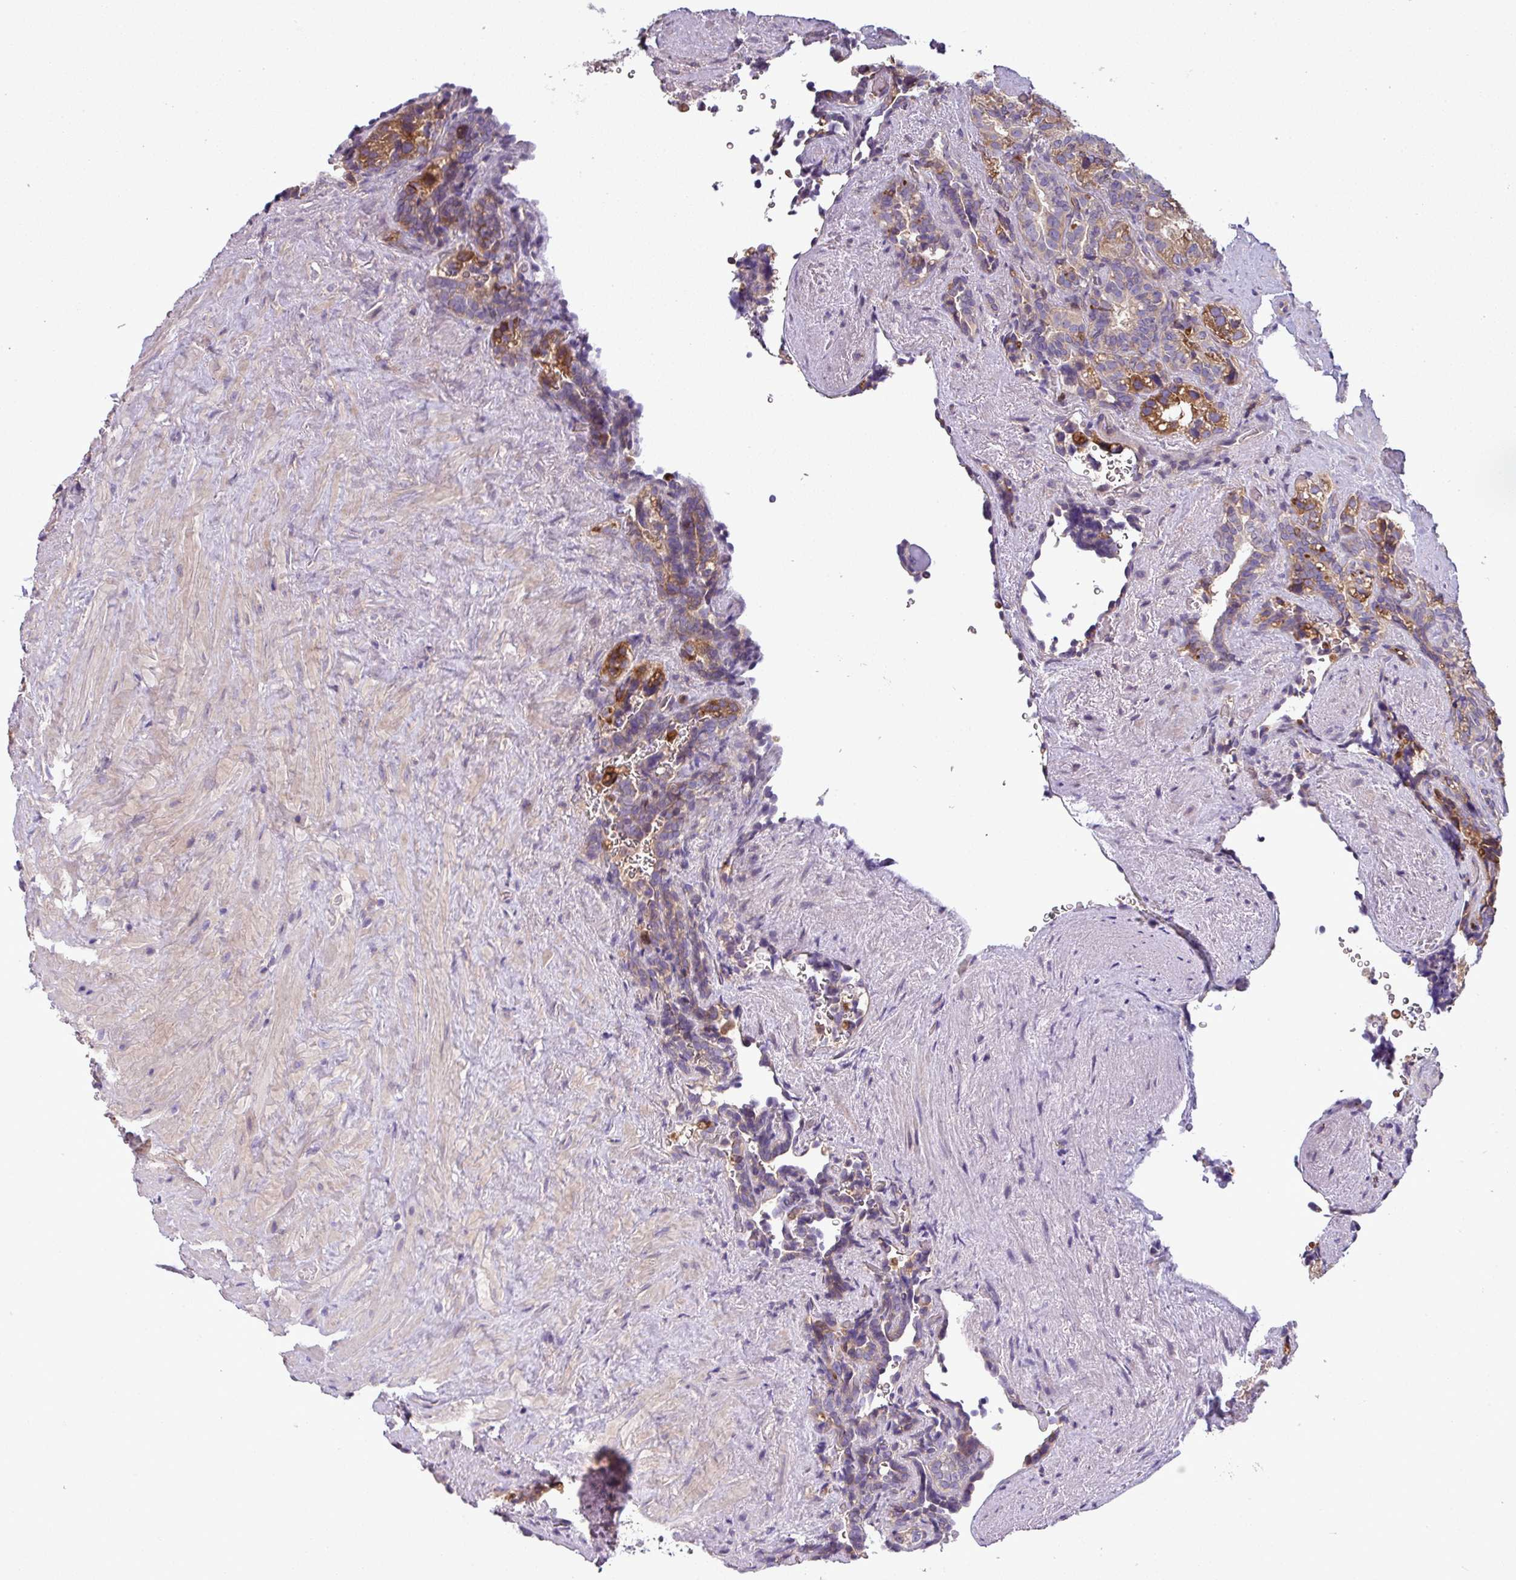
{"staining": {"intensity": "moderate", "quantity": "25%-75%", "location": "cytoplasmic/membranous"}, "tissue": "seminal vesicle", "cell_type": "Glandular cells", "image_type": "normal", "snomed": [{"axis": "morphology", "description": "Normal tissue, NOS"}, {"axis": "topography", "description": "Seminal veicle"}], "caption": "Immunohistochemical staining of unremarkable human seminal vesicle exhibits moderate cytoplasmic/membranous protein staining in approximately 25%-75% of glandular cells. (Brightfield microscopy of DAB IHC at high magnification).", "gene": "LRRC74B", "patient": {"sex": "male", "age": 62}}